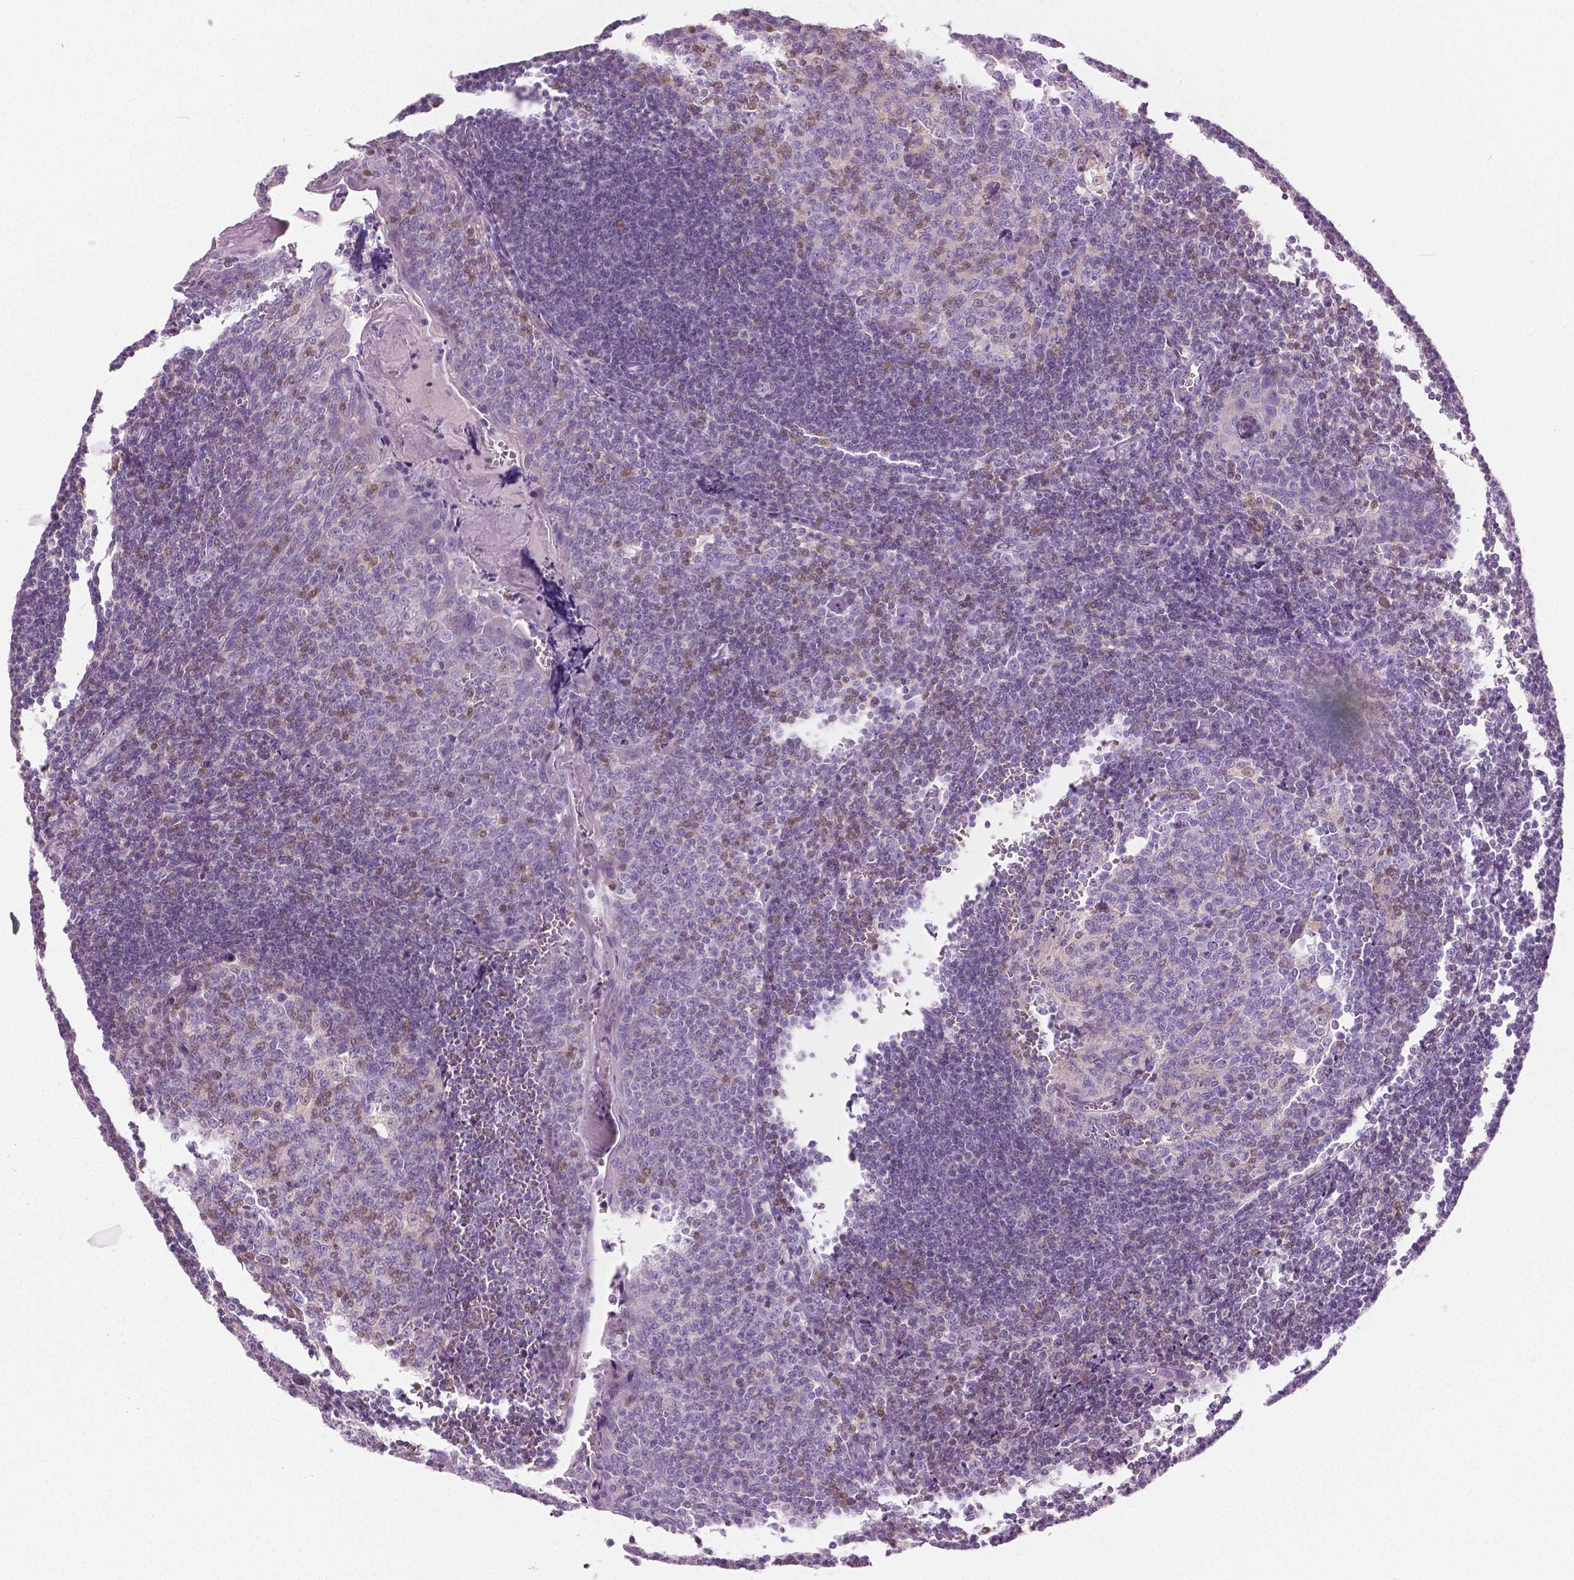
{"staining": {"intensity": "moderate", "quantity": "<25%", "location": "cytoplasmic/membranous,nuclear"}, "tissue": "tonsil", "cell_type": "Germinal center cells", "image_type": "normal", "snomed": [{"axis": "morphology", "description": "Normal tissue, NOS"}, {"axis": "morphology", "description": "Inflammation, NOS"}, {"axis": "topography", "description": "Tonsil"}], "caption": "The immunohistochemical stain highlights moderate cytoplasmic/membranous,nuclear expression in germinal center cells of normal tonsil.", "gene": "GALM", "patient": {"sex": "female", "age": 31}}